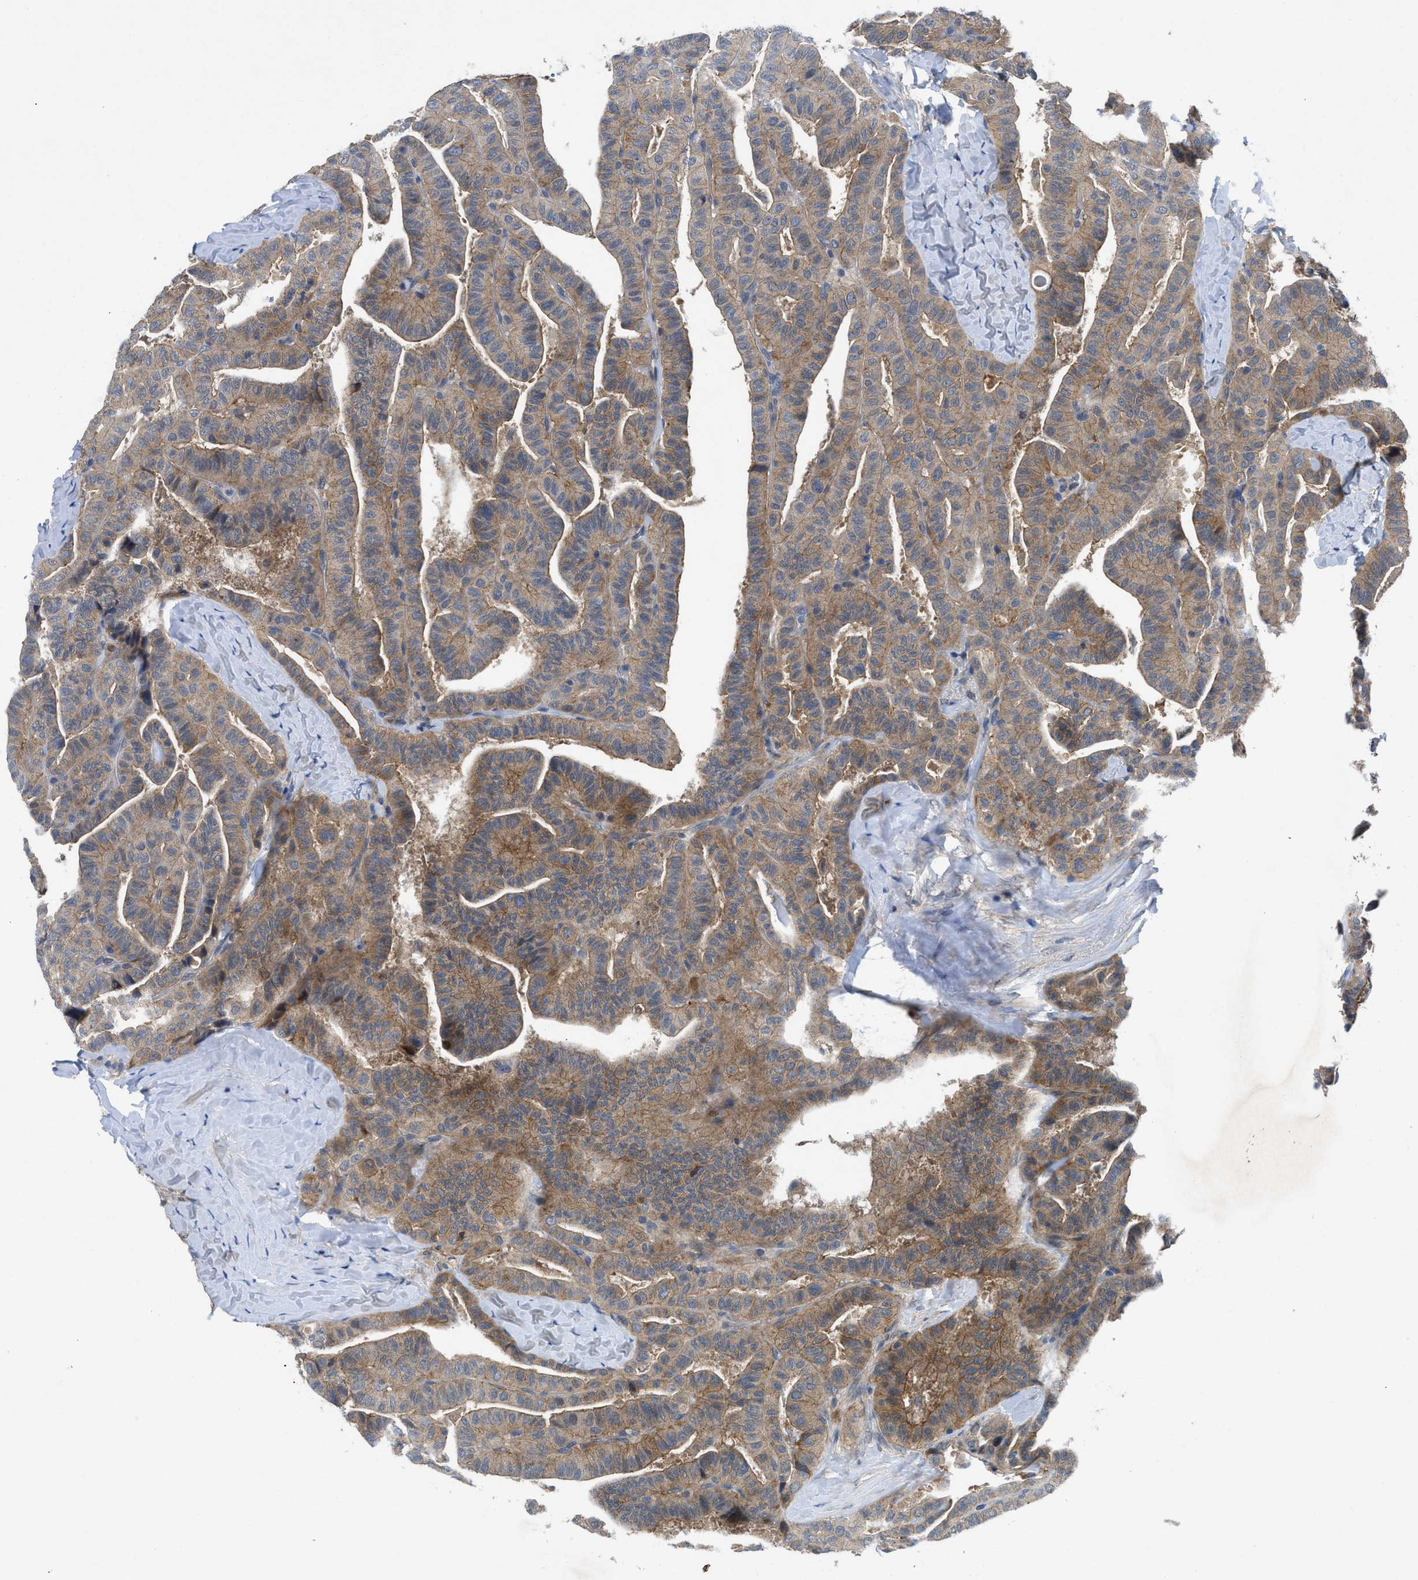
{"staining": {"intensity": "moderate", "quantity": ">75%", "location": "cytoplasmic/membranous"}, "tissue": "thyroid cancer", "cell_type": "Tumor cells", "image_type": "cancer", "snomed": [{"axis": "morphology", "description": "Papillary adenocarcinoma, NOS"}, {"axis": "topography", "description": "Thyroid gland"}], "caption": "Thyroid cancer (papillary adenocarcinoma) tissue reveals moderate cytoplasmic/membranous expression in approximately >75% of tumor cells, visualized by immunohistochemistry. (Stains: DAB in brown, nuclei in blue, Microscopy: brightfield microscopy at high magnification).", "gene": "PANX1", "patient": {"sex": "male", "age": 77}}